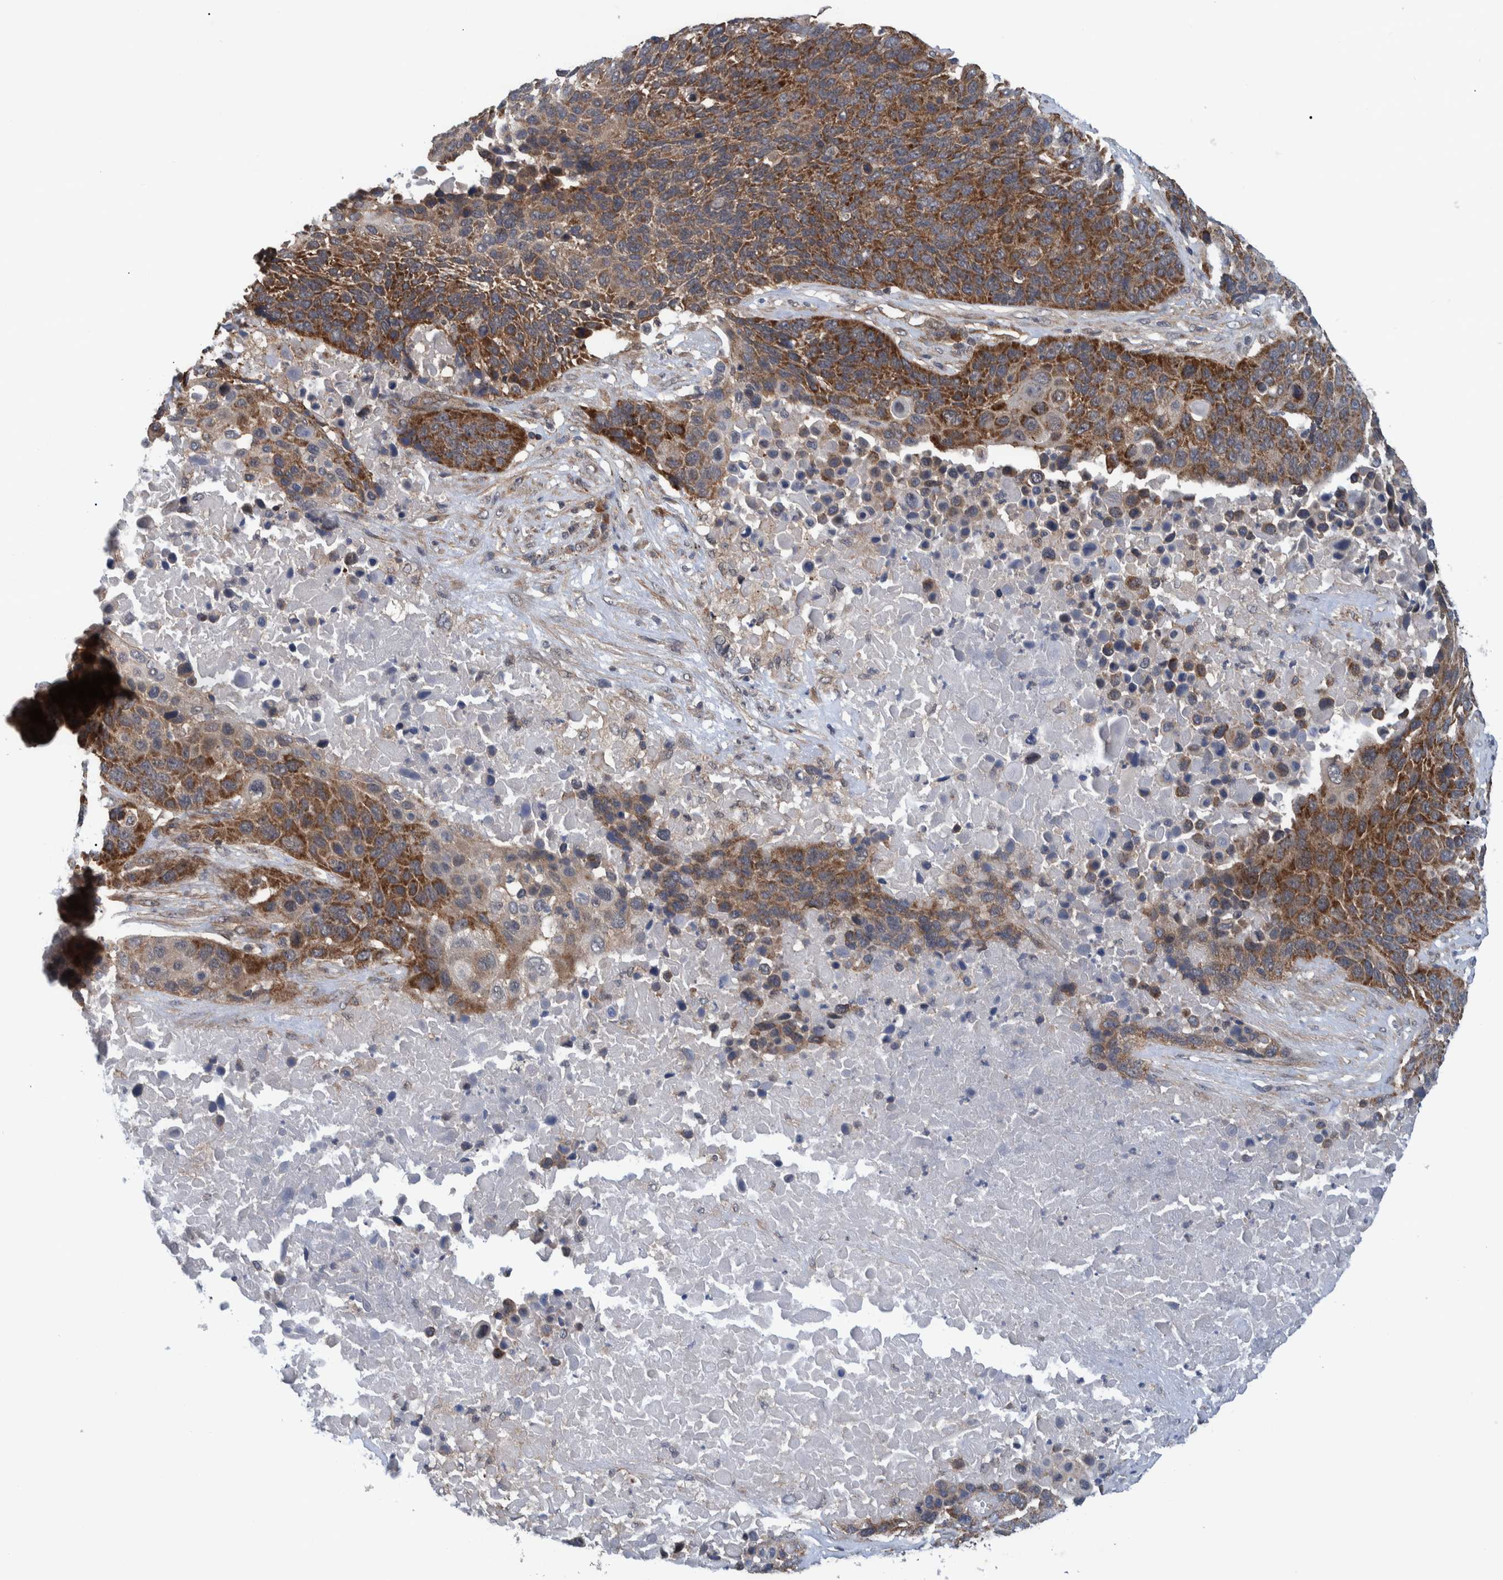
{"staining": {"intensity": "strong", "quantity": ">75%", "location": "cytoplasmic/membranous"}, "tissue": "lung cancer", "cell_type": "Tumor cells", "image_type": "cancer", "snomed": [{"axis": "morphology", "description": "Squamous cell carcinoma, NOS"}, {"axis": "topography", "description": "Lung"}], "caption": "Protein analysis of lung cancer tissue displays strong cytoplasmic/membranous staining in approximately >75% of tumor cells. (DAB (3,3'-diaminobenzidine) IHC, brown staining for protein, blue staining for nuclei).", "gene": "MRPS7", "patient": {"sex": "male", "age": 66}}